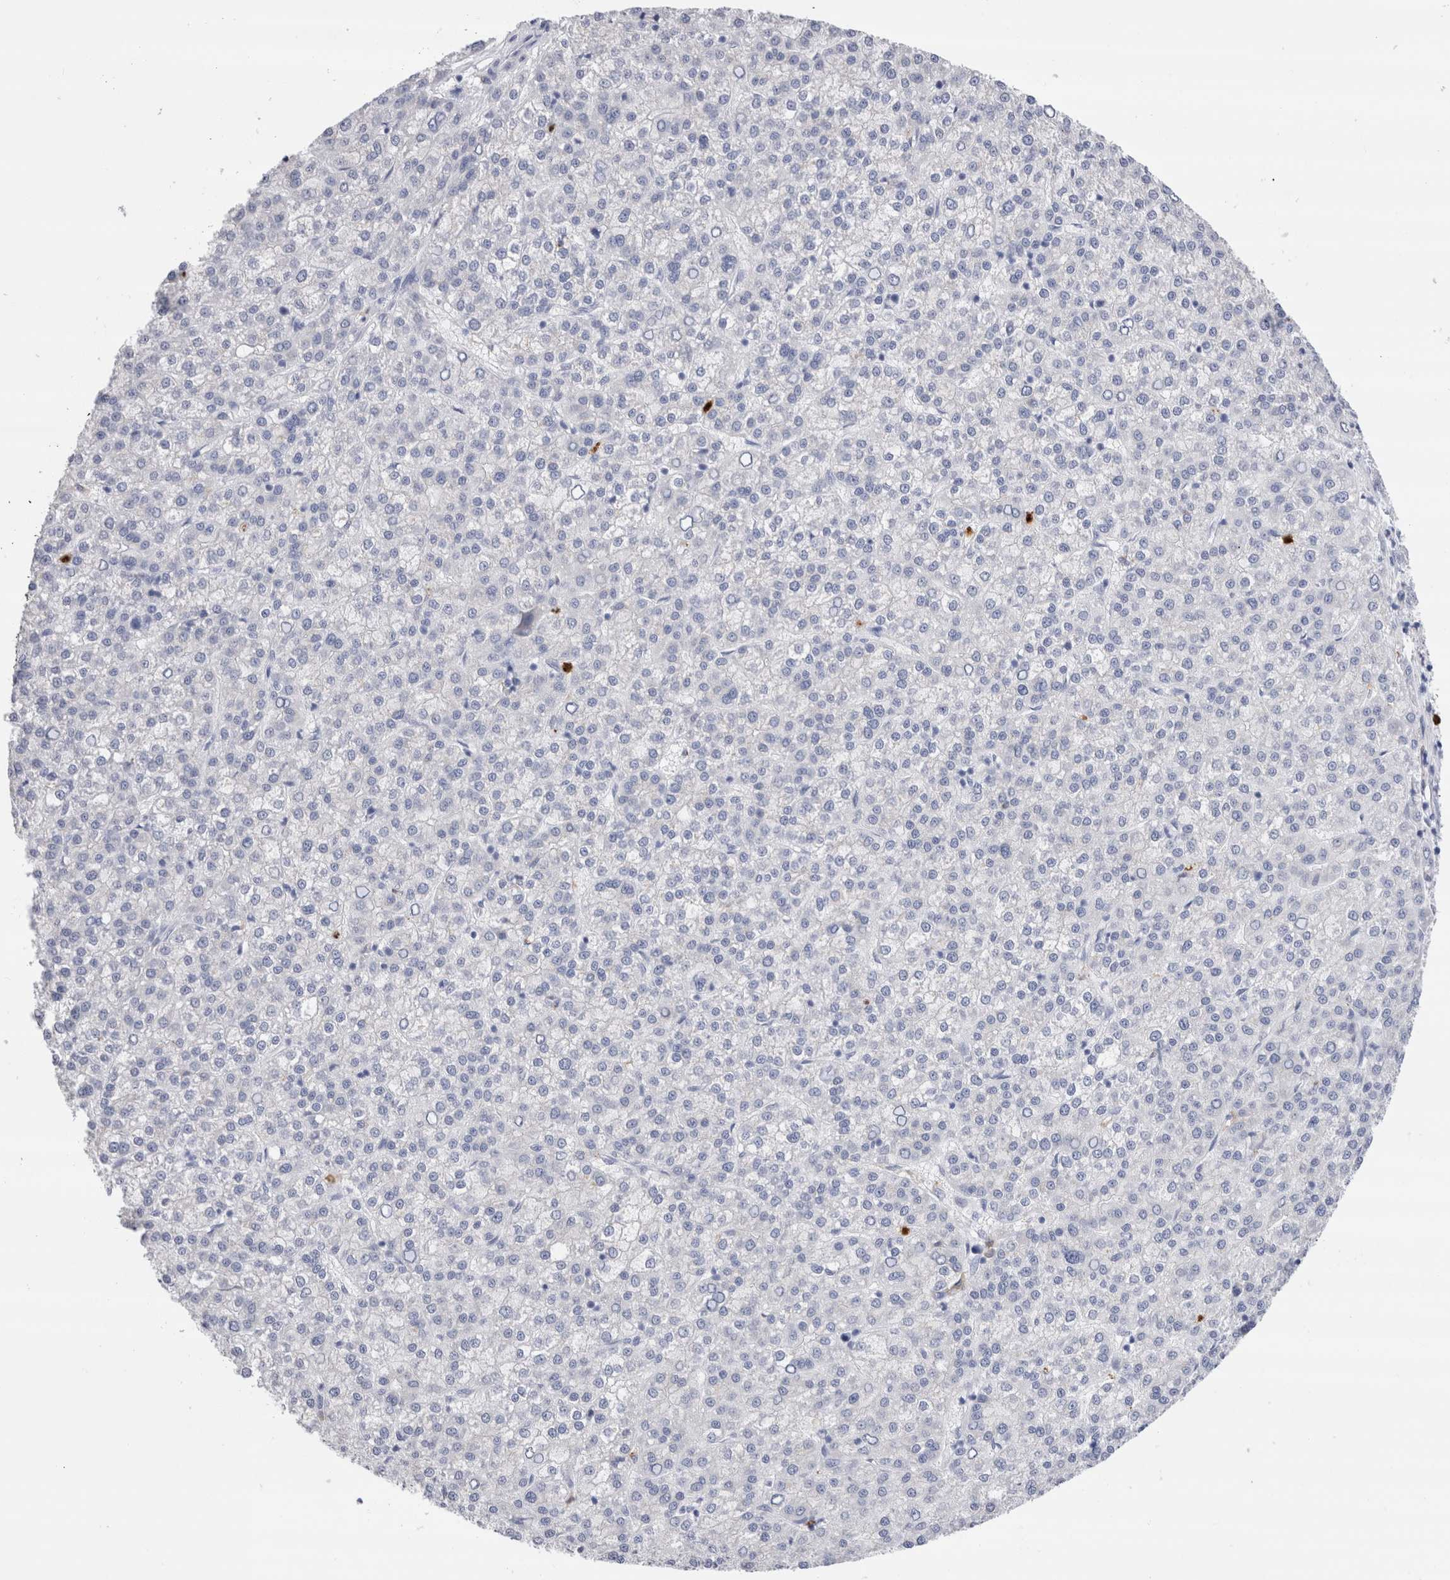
{"staining": {"intensity": "negative", "quantity": "none", "location": "none"}, "tissue": "liver cancer", "cell_type": "Tumor cells", "image_type": "cancer", "snomed": [{"axis": "morphology", "description": "Carcinoma, Hepatocellular, NOS"}, {"axis": "topography", "description": "Liver"}], "caption": "This is an IHC photomicrograph of human liver hepatocellular carcinoma. There is no staining in tumor cells.", "gene": "SLC10A5", "patient": {"sex": "female", "age": 58}}